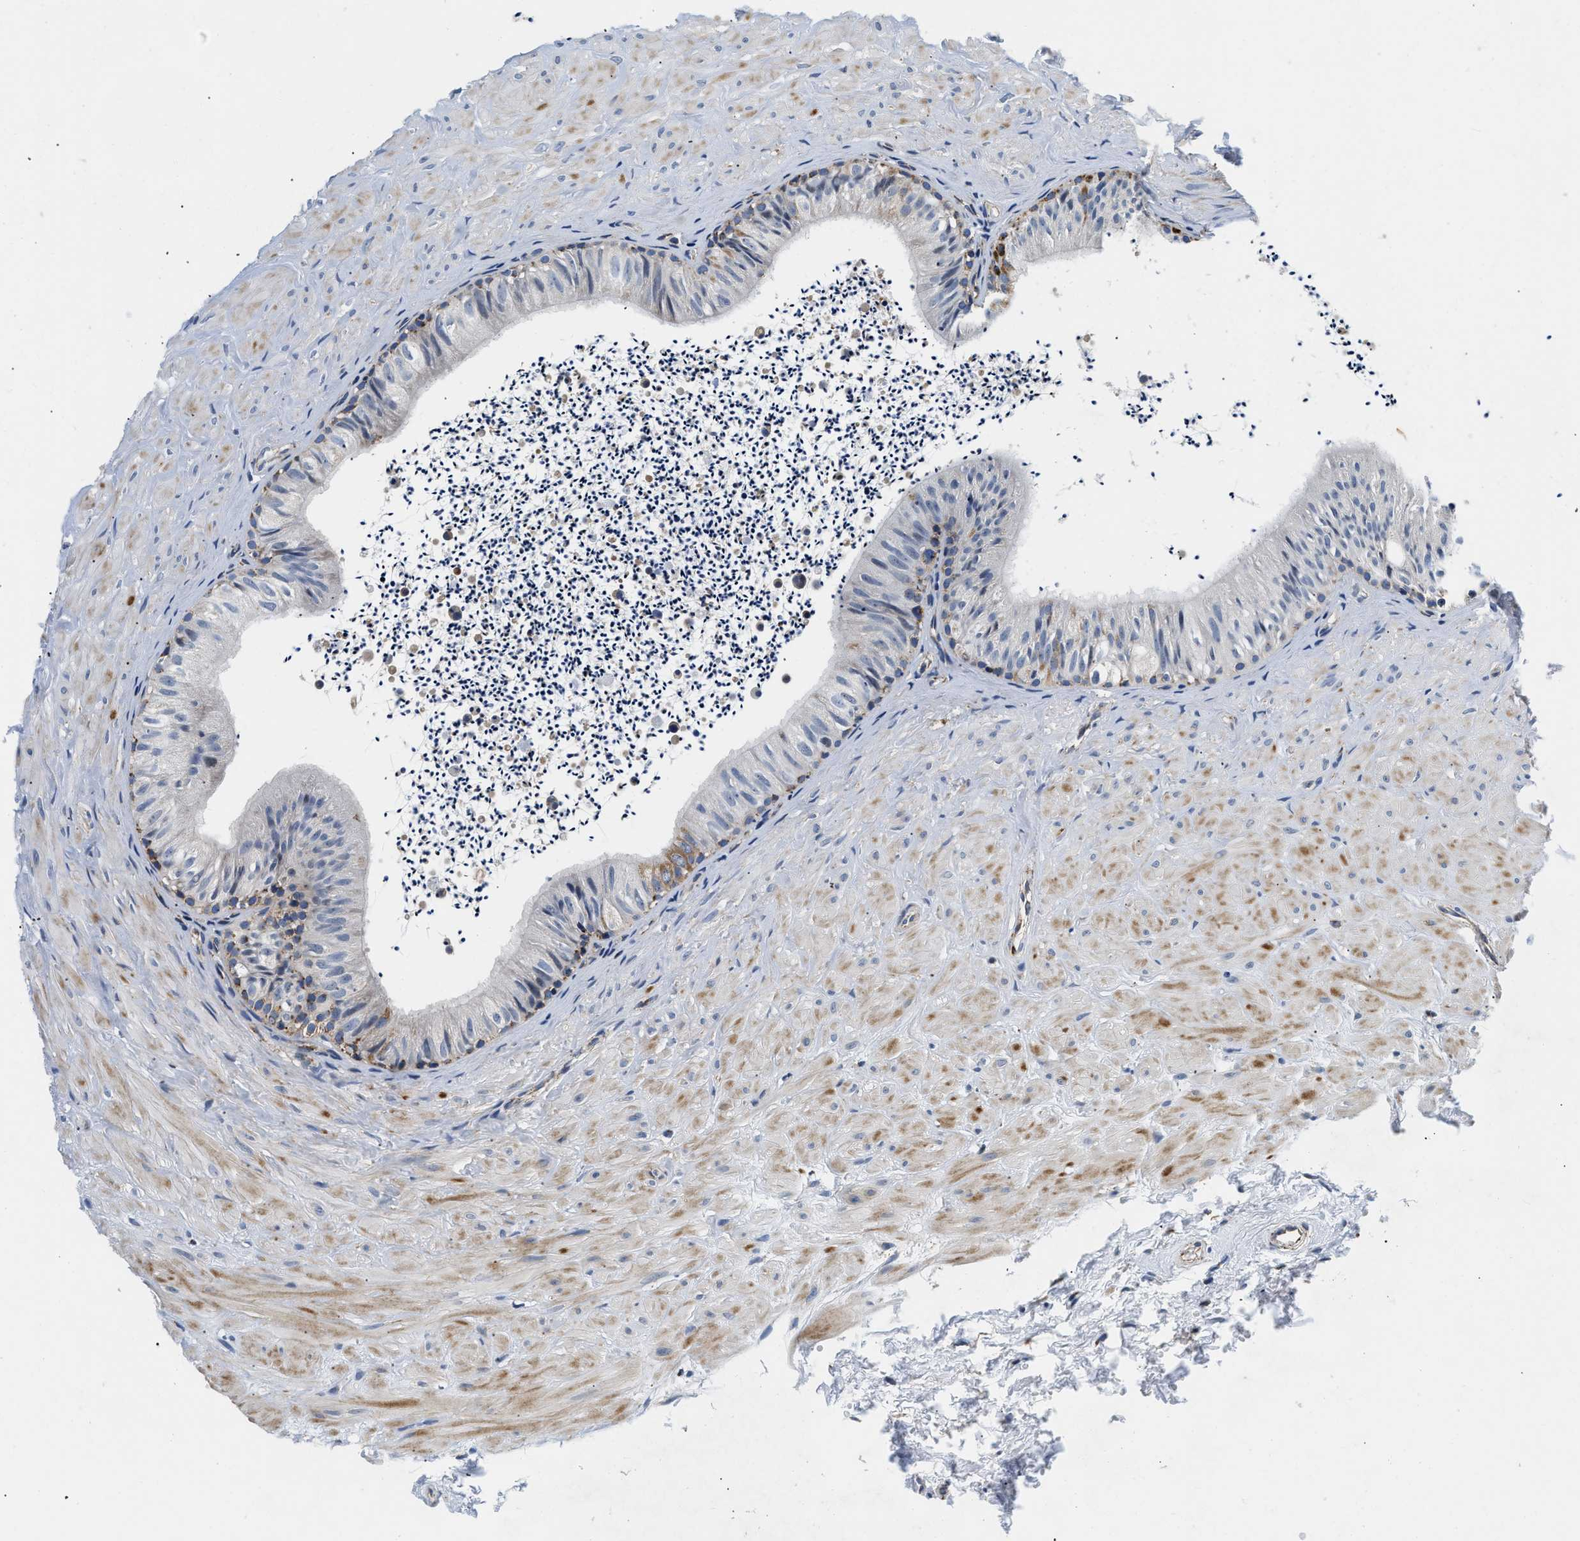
{"staining": {"intensity": "negative", "quantity": "none", "location": "none"}, "tissue": "epididymis", "cell_type": "Glandular cells", "image_type": "normal", "snomed": [{"axis": "morphology", "description": "Normal tissue, NOS"}, {"axis": "topography", "description": "Epididymis"}], "caption": "This image is of benign epididymis stained with immunohistochemistry to label a protein in brown with the nuclei are counter-stained blue. There is no staining in glandular cells.", "gene": "PDP1", "patient": {"sex": "male", "age": 56}}